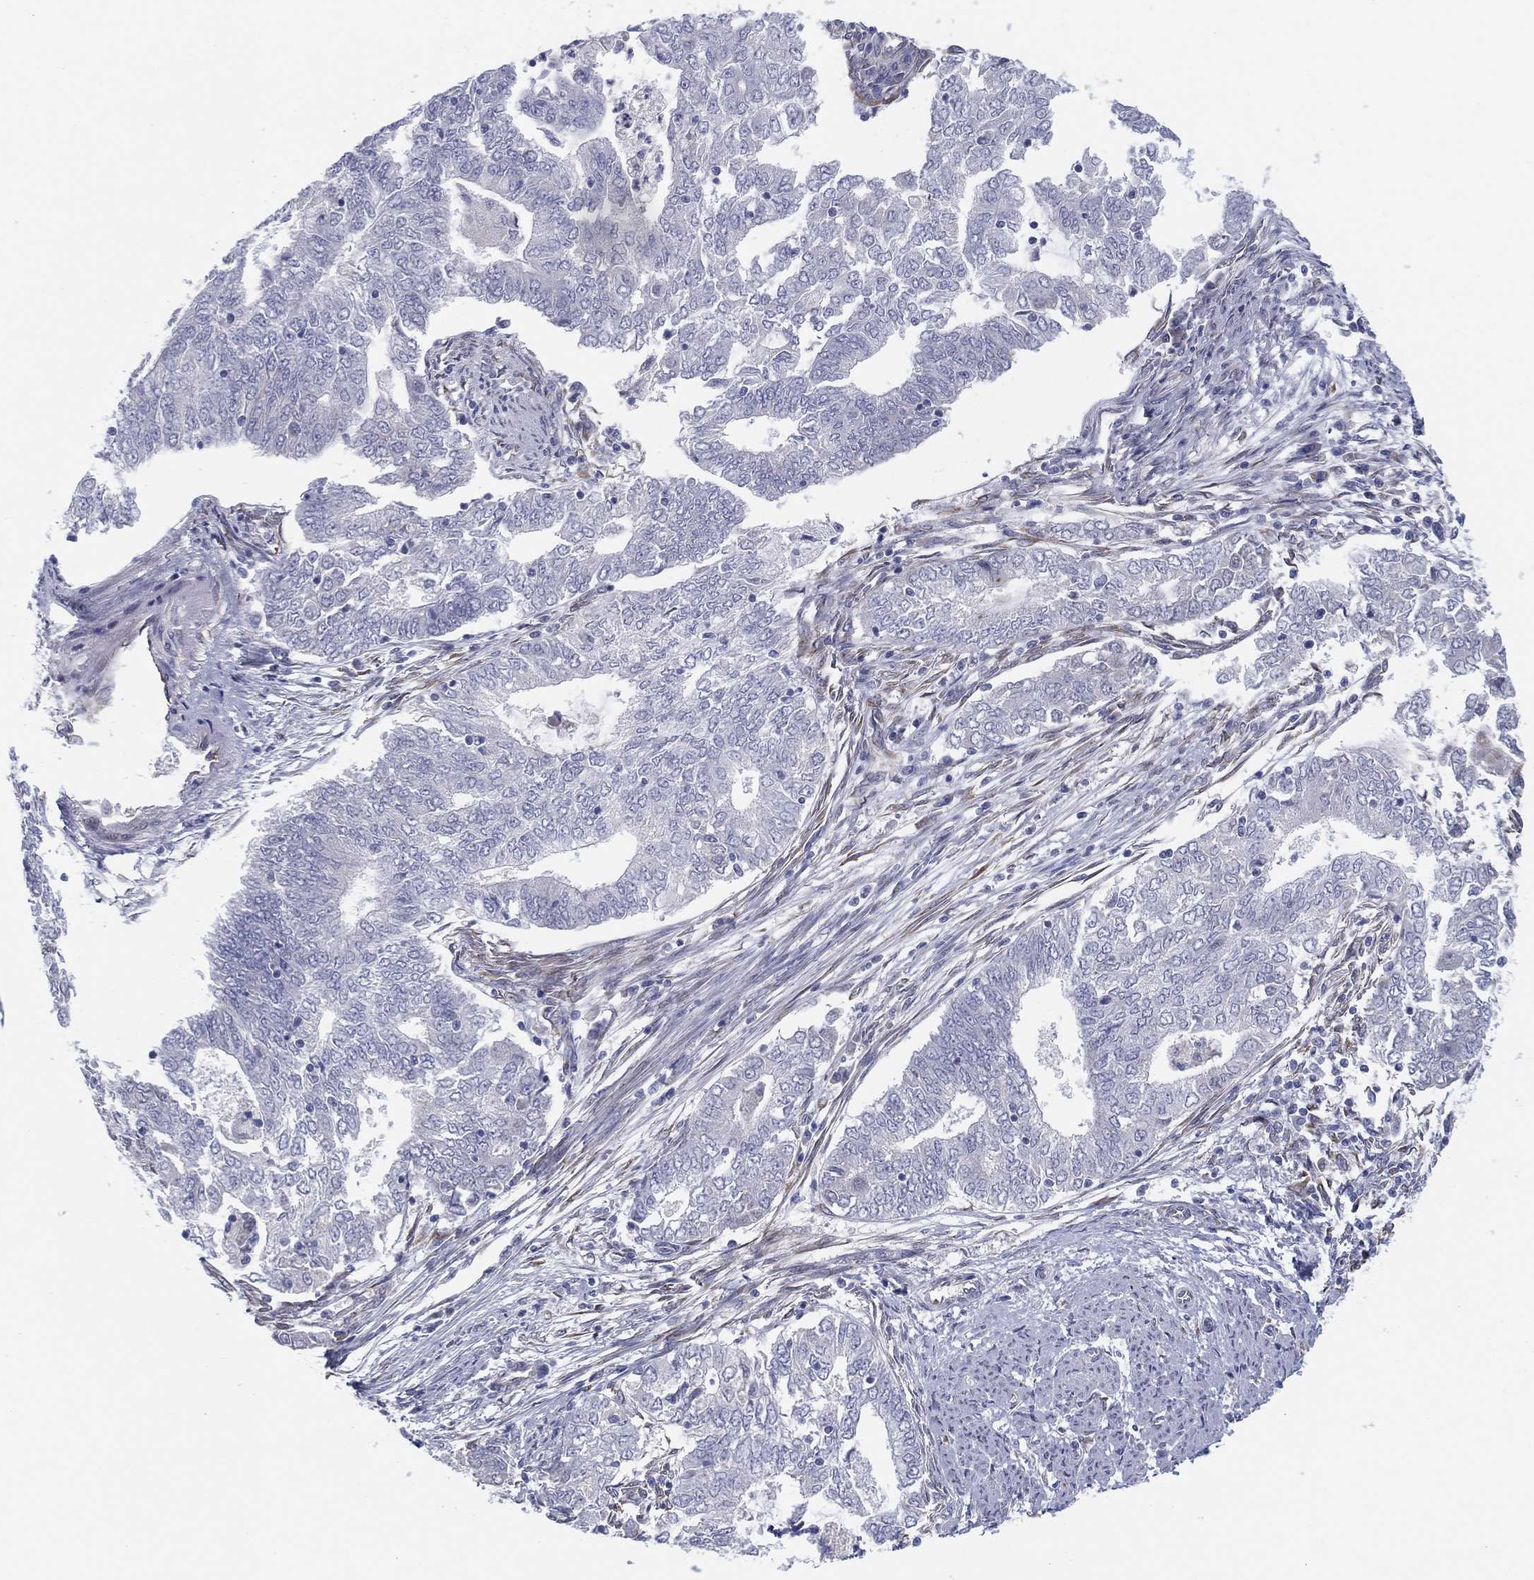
{"staining": {"intensity": "negative", "quantity": "none", "location": "none"}, "tissue": "endometrial cancer", "cell_type": "Tumor cells", "image_type": "cancer", "snomed": [{"axis": "morphology", "description": "Adenocarcinoma, NOS"}, {"axis": "topography", "description": "Endometrium"}], "caption": "Endometrial adenocarcinoma was stained to show a protein in brown. There is no significant expression in tumor cells. (IHC, brightfield microscopy, high magnification).", "gene": "MLF1", "patient": {"sex": "female", "age": 62}}